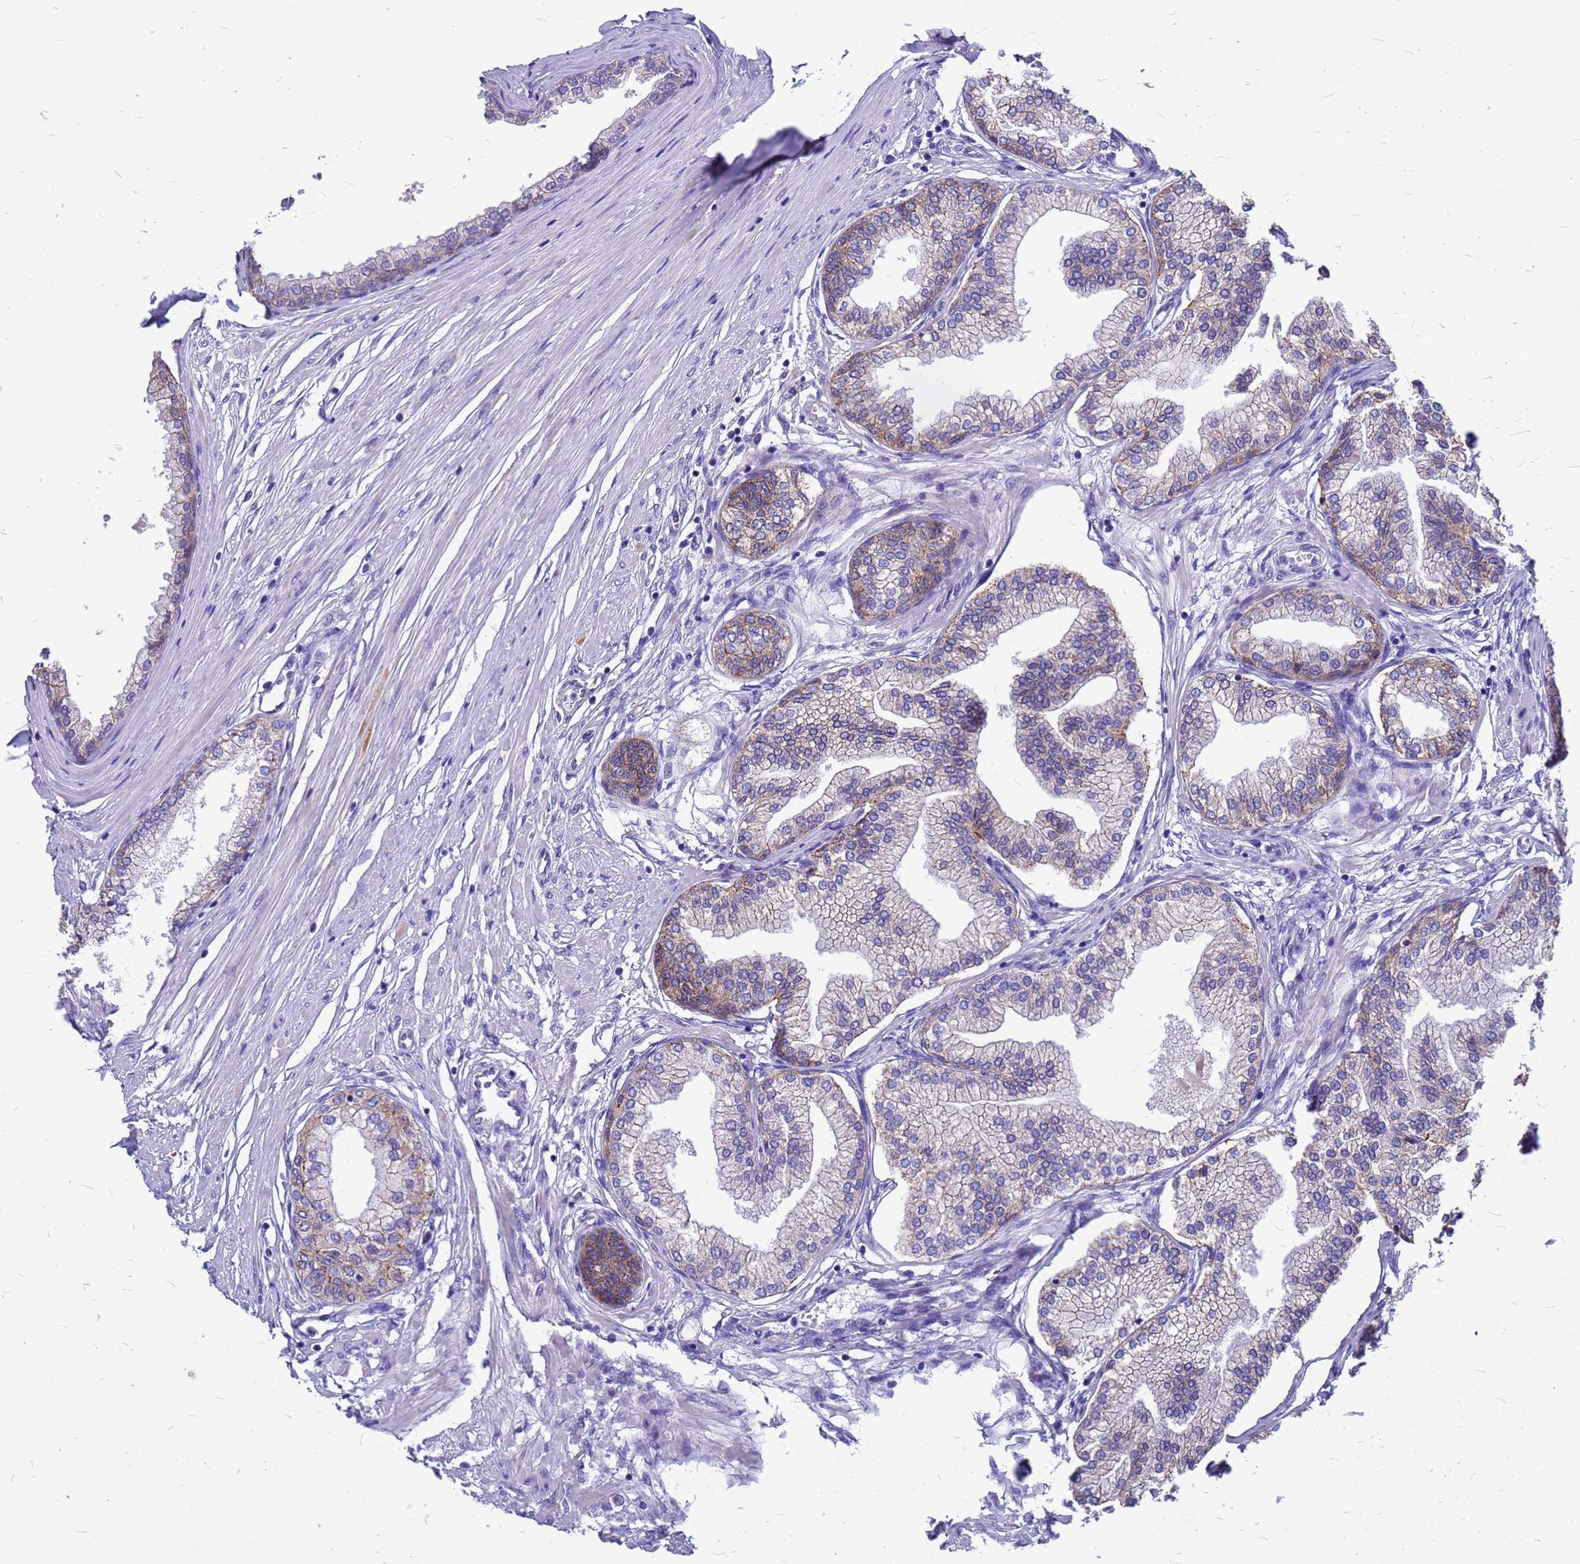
{"staining": {"intensity": "moderate", "quantity": "25%-75%", "location": "cytoplasmic/membranous"}, "tissue": "prostate", "cell_type": "Glandular cells", "image_type": "normal", "snomed": [{"axis": "morphology", "description": "Normal tissue, NOS"}, {"axis": "morphology", "description": "Urothelial carcinoma, Low grade"}, {"axis": "topography", "description": "Urinary bladder"}, {"axis": "topography", "description": "Prostate"}], "caption": "Immunohistochemical staining of unremarkable prostate exhibits moderate cytoplasmic/membranous protein staining in about 25%-75% of glandular cells.", "gene": "FBXW5", "patient": {"sex": "male", "age": 60}}